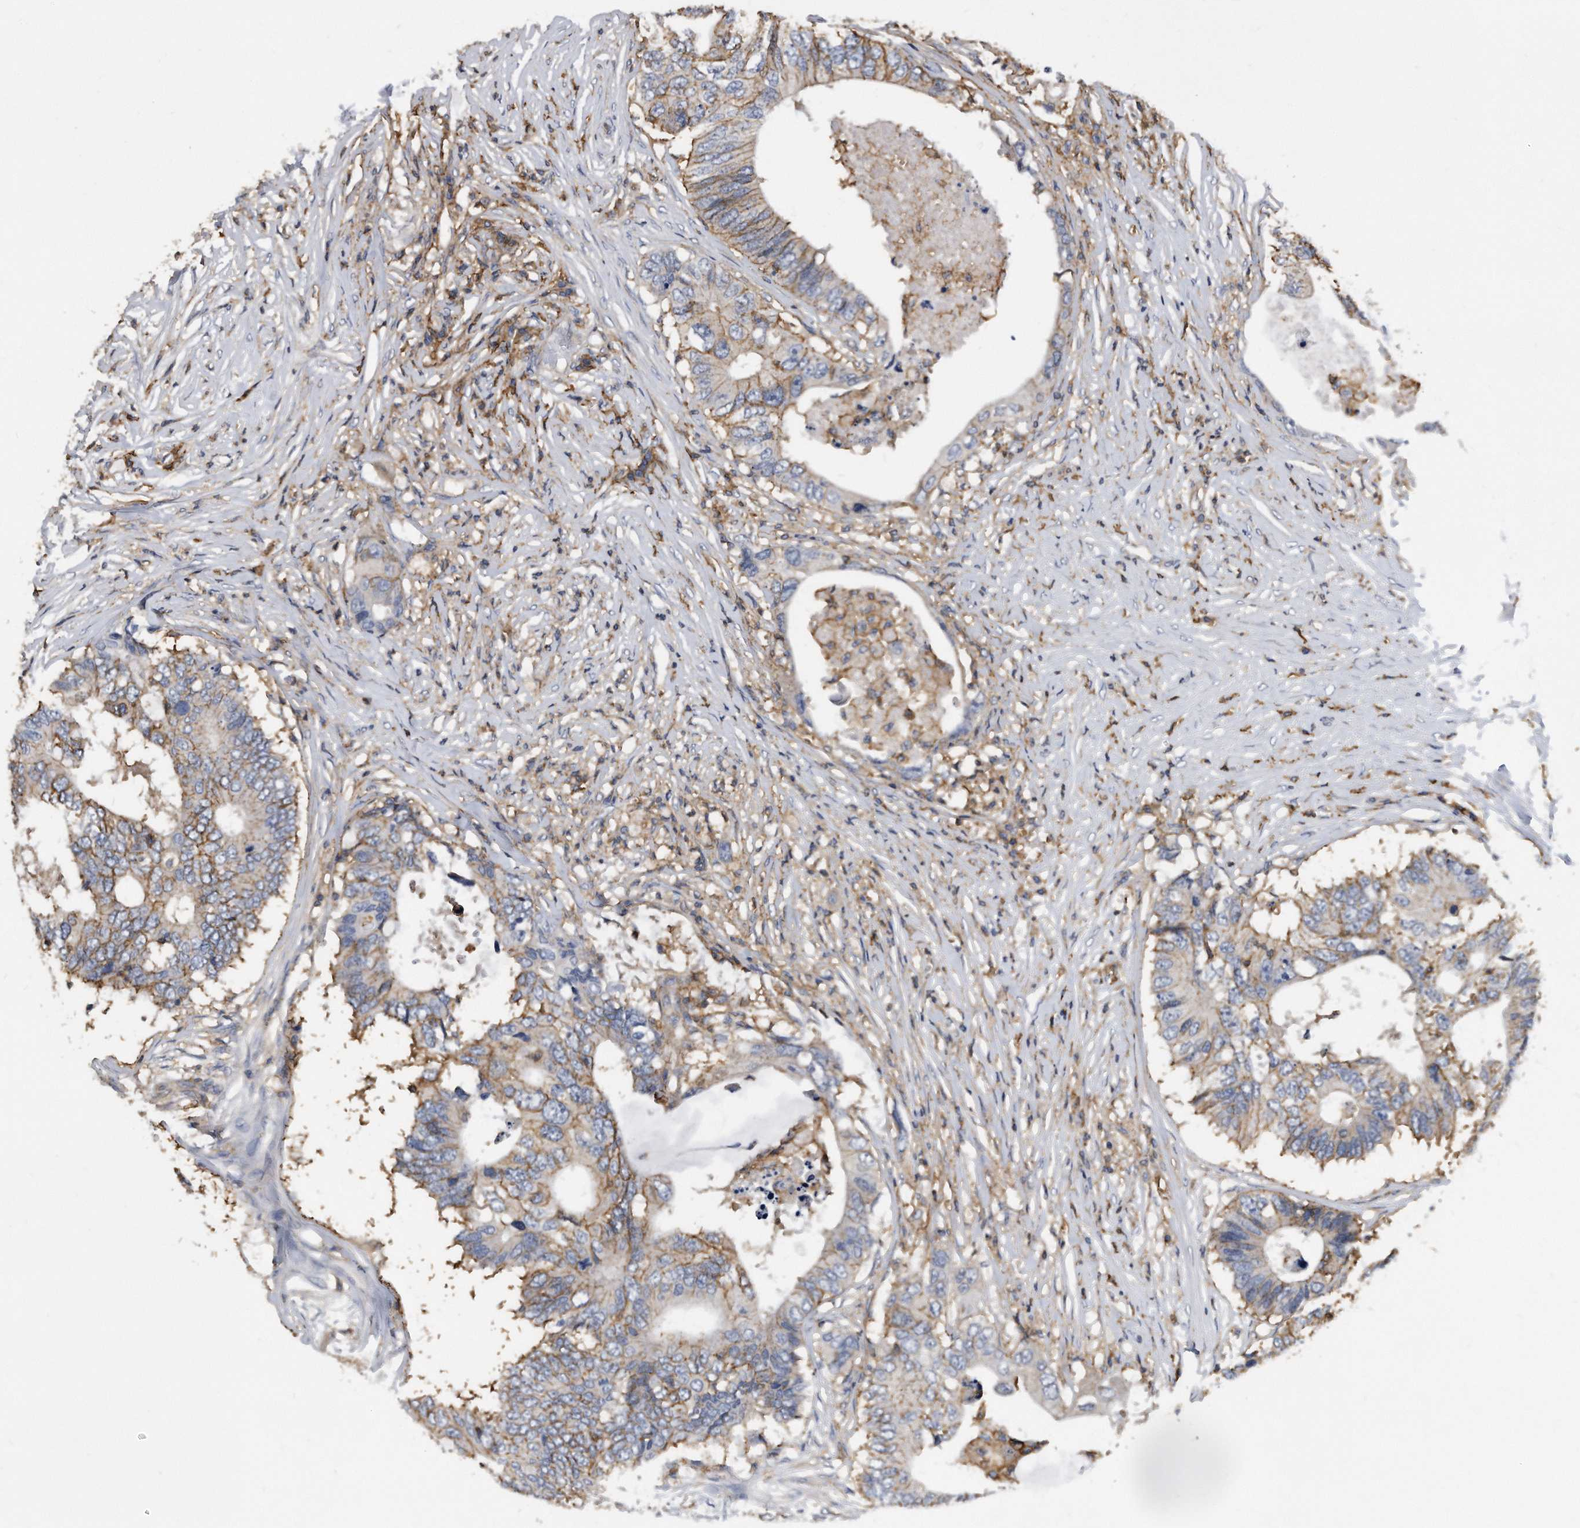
{"staining": {"intensity": "weak", "quantity": "<25%", "location": "cytoplasmic/membranous"}, "tissue": "colorectal cancer", "cell_type": "Tumor cells", "image_type": "cancer", "snomed": [{"axis": "morphology", "description": "Adenocarcinoma, NOS"}, {"axis": "topography", "description": "Colon"}], "caption": "Immunohistochemistry (IHC) micrograph of neoplastic tissue: human colorectal cancer stained with DAB displays no significant protein staining in tumor cells.", "gene": "ATG5", "patient": {"sex": "male", "age": 71}}